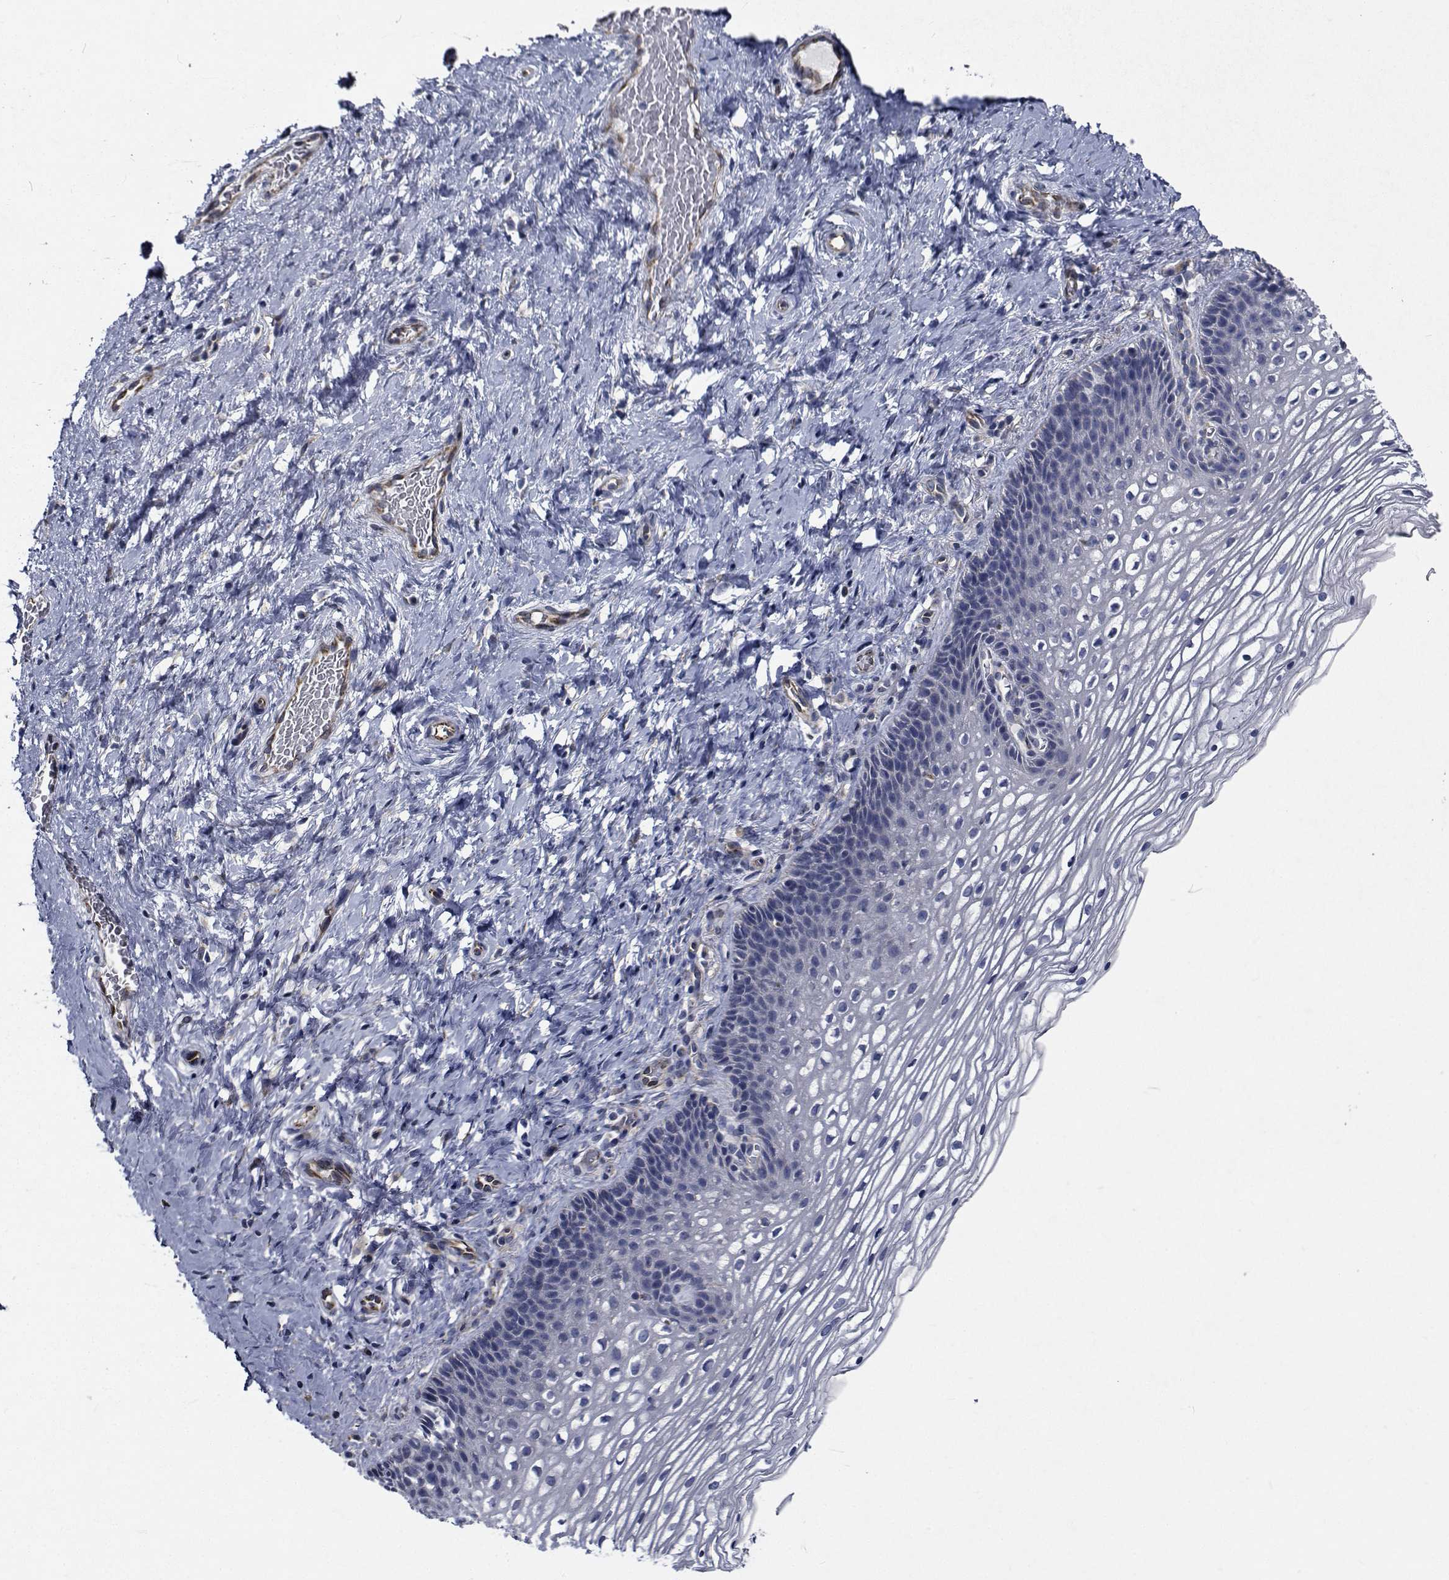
{"staining": {"intensity": "negative", "quantity": "none", "location": "none"}, "tissue": "cervix", "cell_type": "Glandular cells", "image_type": "normal", "snomed": [{"axis": "morphology", "description": "Normal tissue, NOS"}, {"axis": "topography", "description": "Cervix"}], "caption": "A histopathology image of human cervix is negative for staining in glandular cells. (DAB (3,3'-diaminobenzidine) IHC with hematoxylin counter stain).", "gene": "TTBK1", "patient": {"sex": "female", "age": 34}}